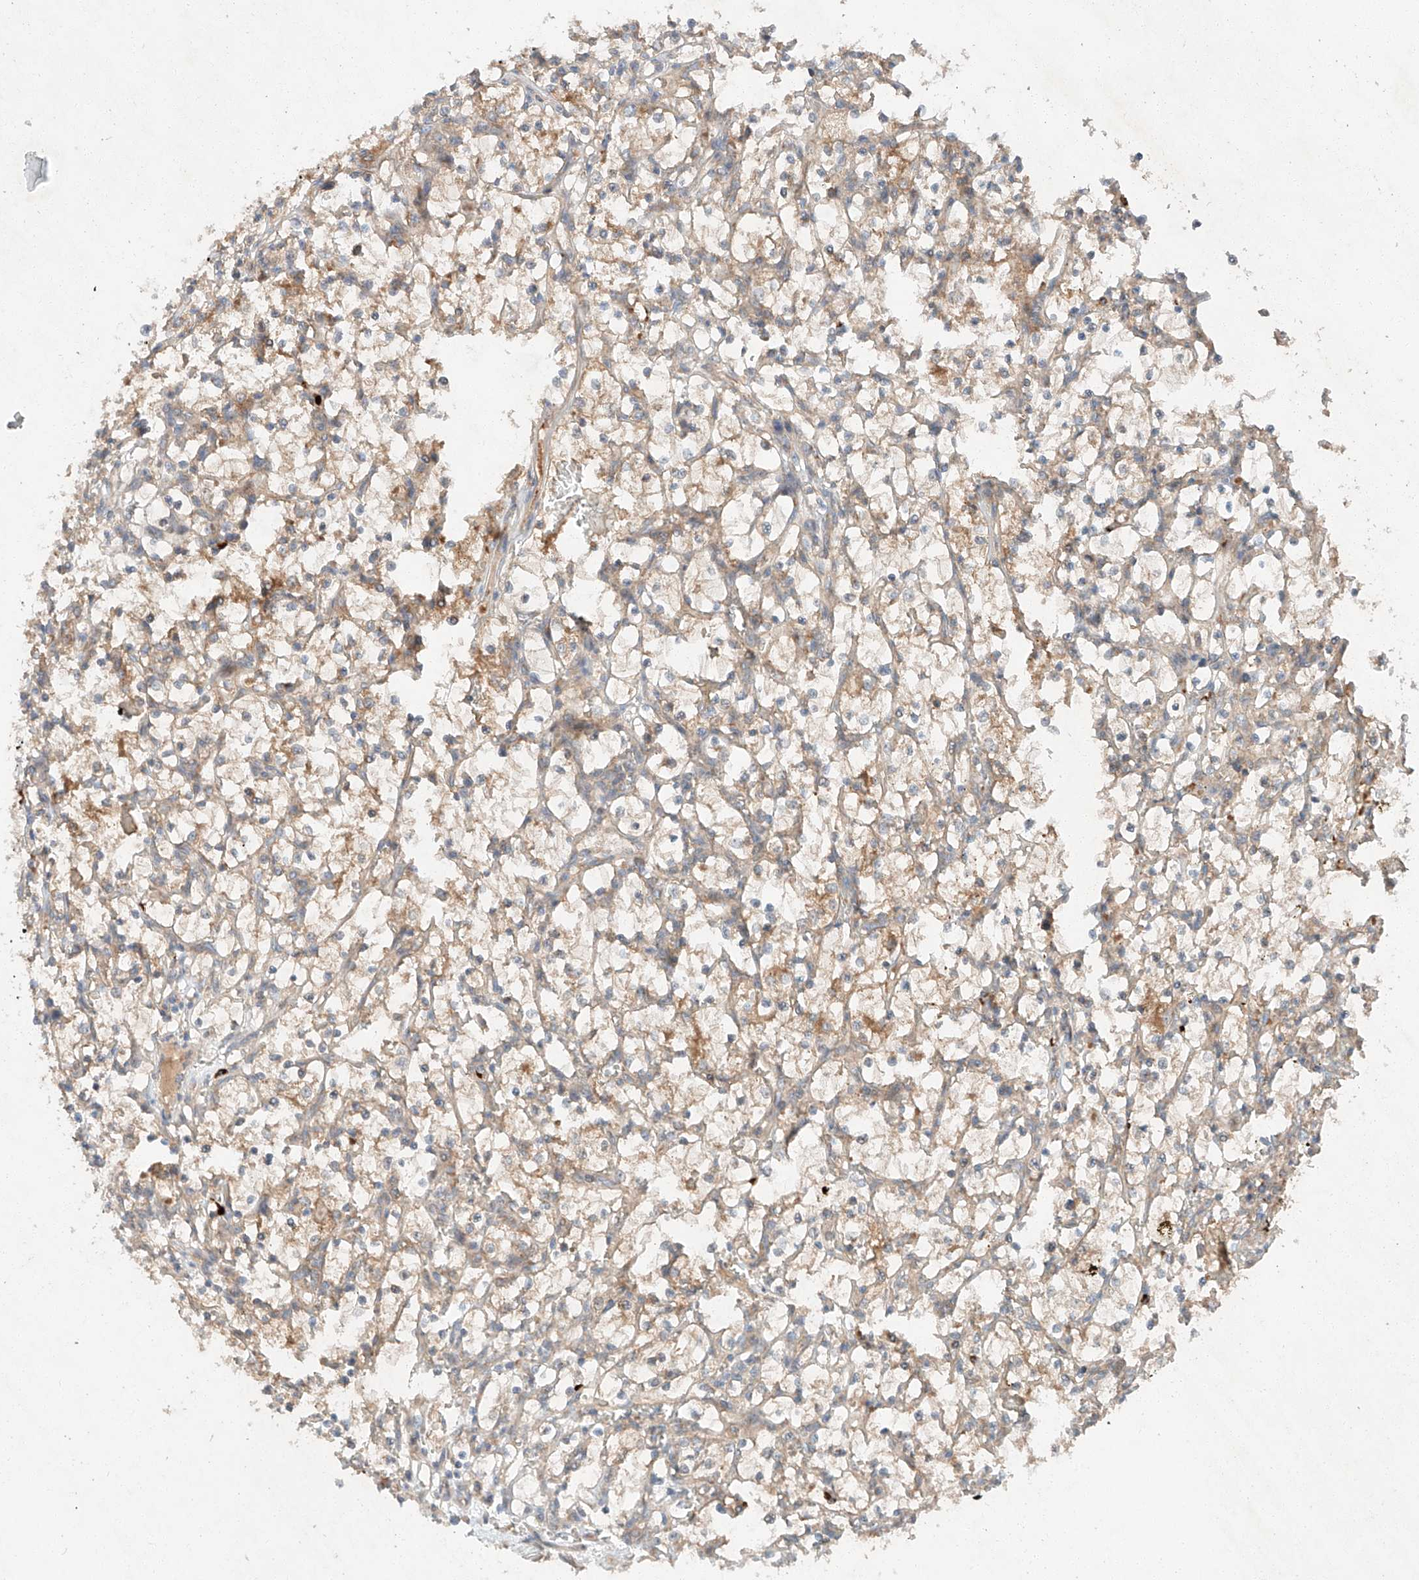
{"staining": {"intensity": "weak", "quantity": "25%-75%", "location": "cytoplasmic/membranous"}, "tissue": "renal cancer", "cell_type": "Tumor cells", "image_type": "cancer", "snomed": [{"axis": "morphology", "description": "Adenocarcinoma, NOS"}, {"axis": "topography", "description": "Kidney"}], "caption": "Tumor cells display weak cytoplasmic/membranous positivity in approximately 25%-75% of cells in renal adenocarcinoma. (DAB IHC, brown staining for protein, blue staining for nuclei).", "gene": "XPNPEP1", "patient": {"sex": "female", "age": 69}}